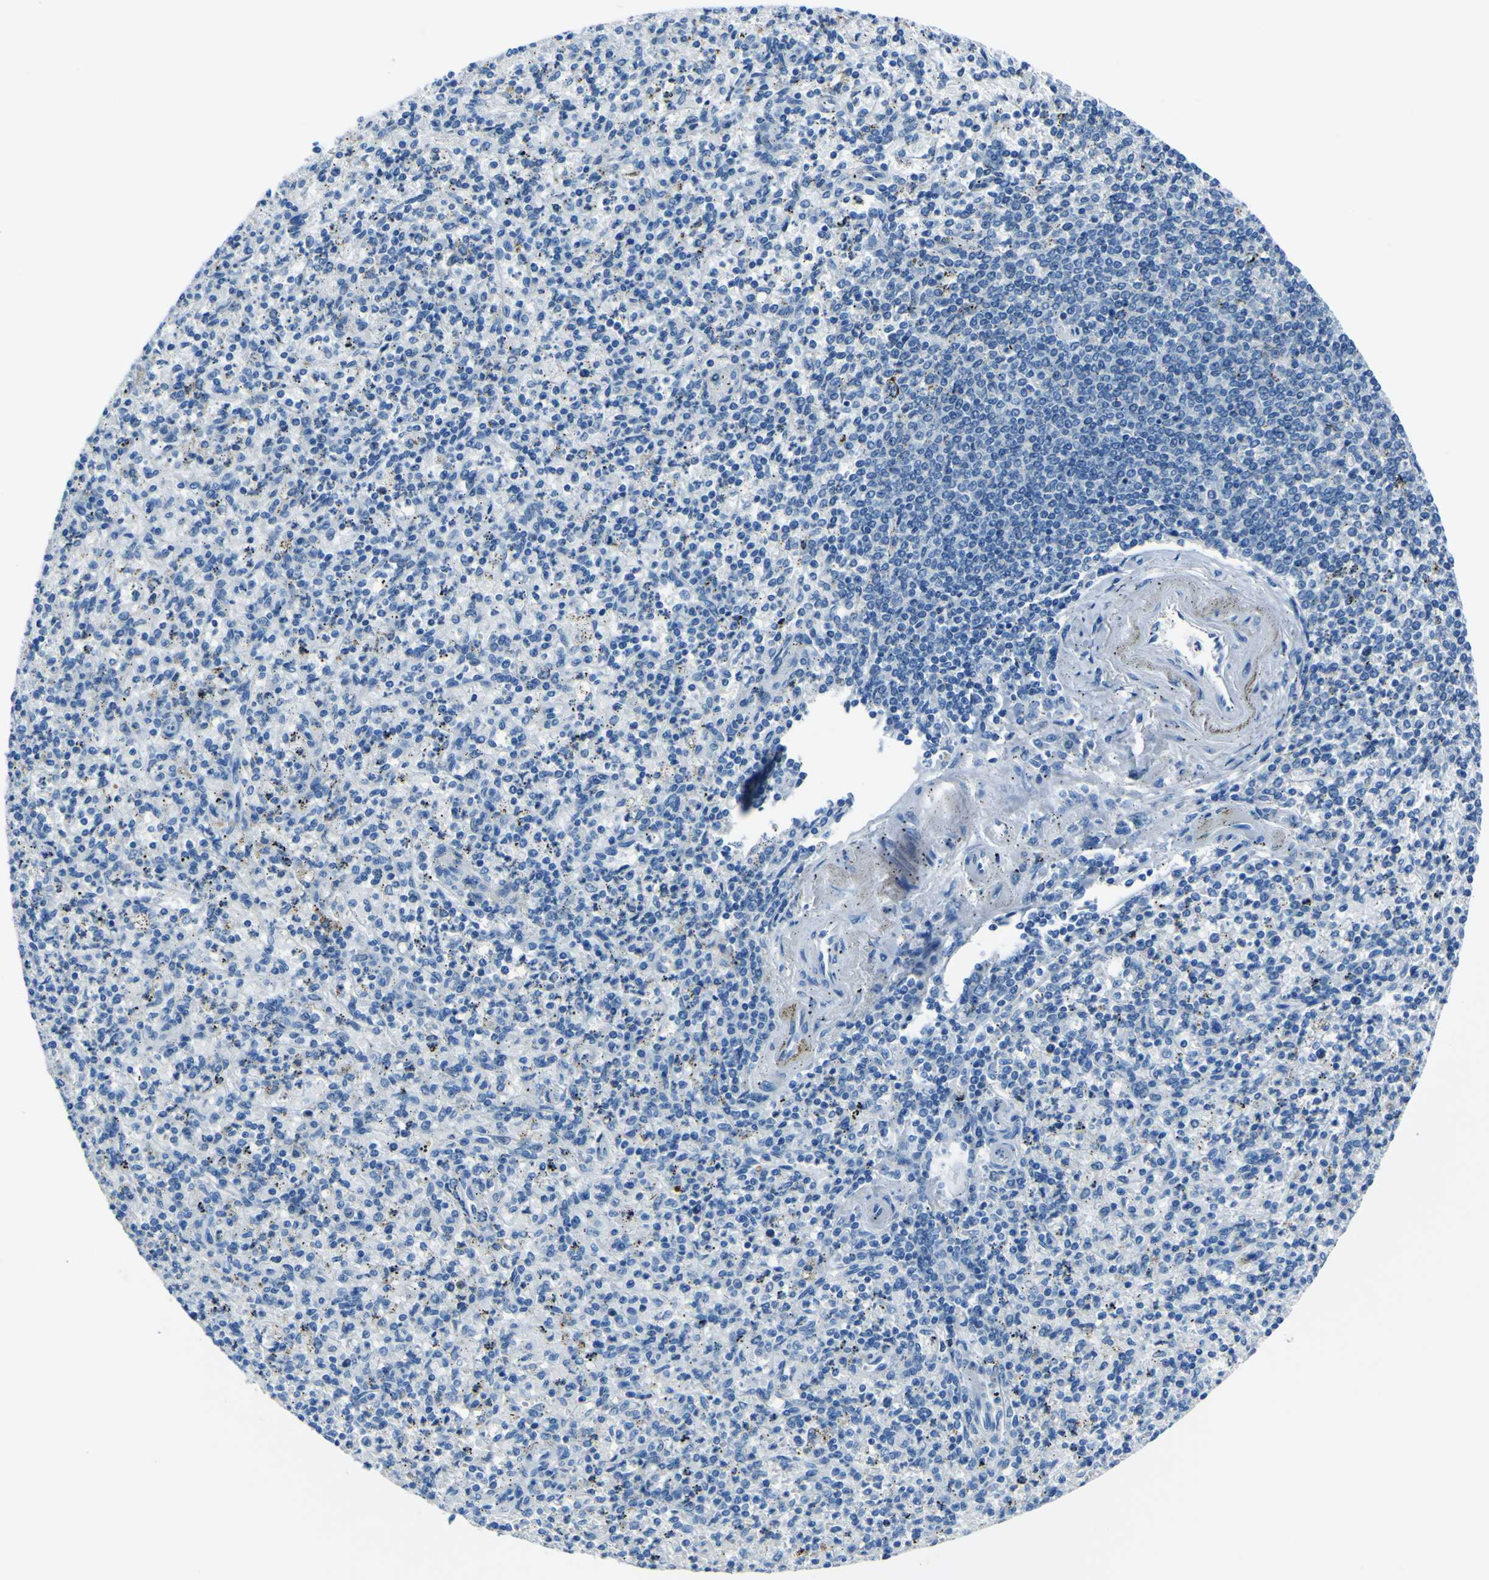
{"staining": {"intensity": "negative", "quantity": "none", "location": "none"}, "tissue": "spleen", "cell_type": "Cells in red pulp", "image_type": "normal", "snomed": [{"axis": "morphology", "description": "Normal tissue, NOS"}, {"axis": "topography", "description": "Spleen"}], "caption": "Cells in red pulp show no significant protein staining in normal spleen. The staining was performed using DAB (3,3'-diaminobenzidine) to visualize the protein expression in brown, while the nuclei were stained in blue with hematoxylin (Magnification: 20x).", "gene": "PHKG1", "patient": {"sex": "male", "age": 72}}